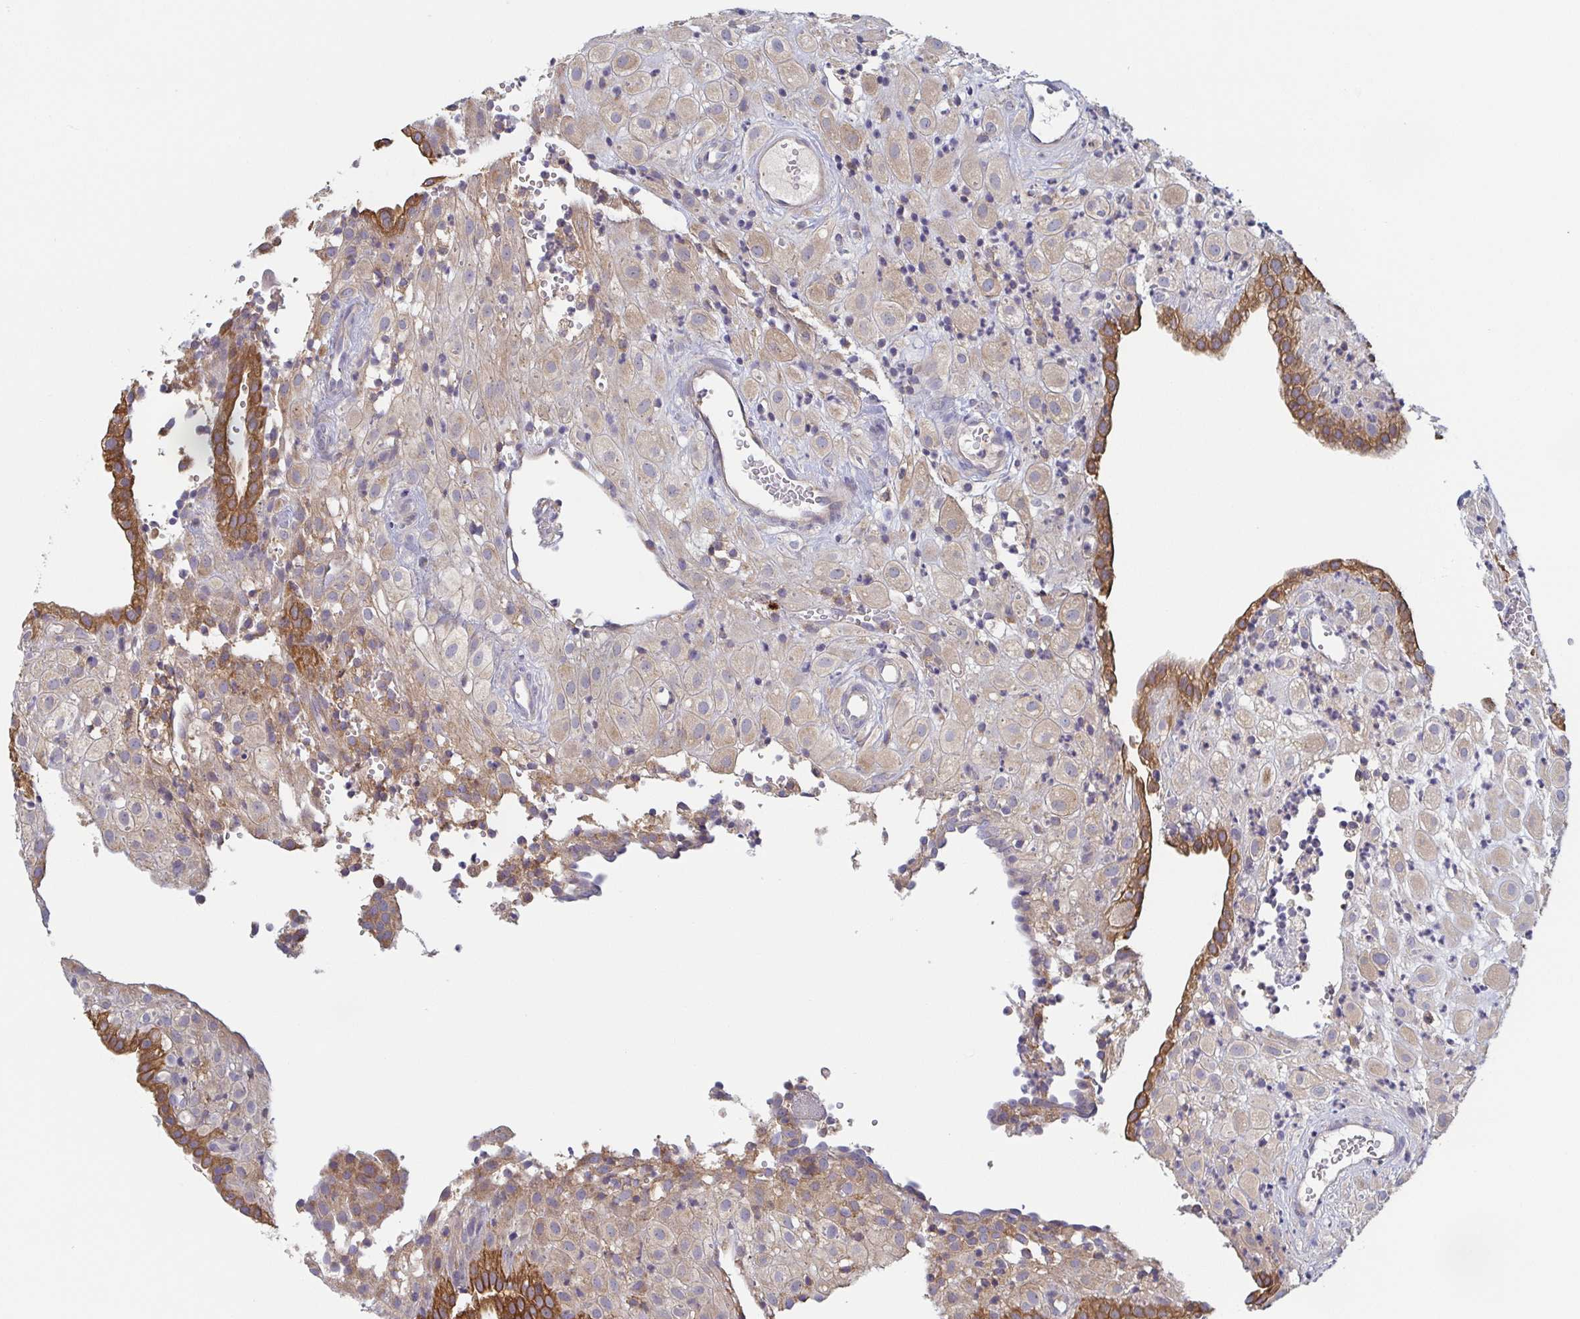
{"staining": {"intensity": "weak", "quantity": ">75%", "location": "cytoplasmic/membranous"}, "tissue": "placenta", "cell_type": "Decidual cells", "image_type": "normal", "snomed": [{"axis": "morphology", "description": "Normal tissue, NOS"}, {"axis": "topography", "description": "Placenta"}], "caption": "Immunohistochemistry (IHC) histopathology image of normal placenta: placenta stained using immunohistochemistry demonstrates low levels of weak protein expression localized specifically in the cytoplasmic/membranous of decidual cells, appearing as a cytoplasmic/membranous brown color.", "gene": "TUFT1", "patient": {"sex": "female", "age": 24}}